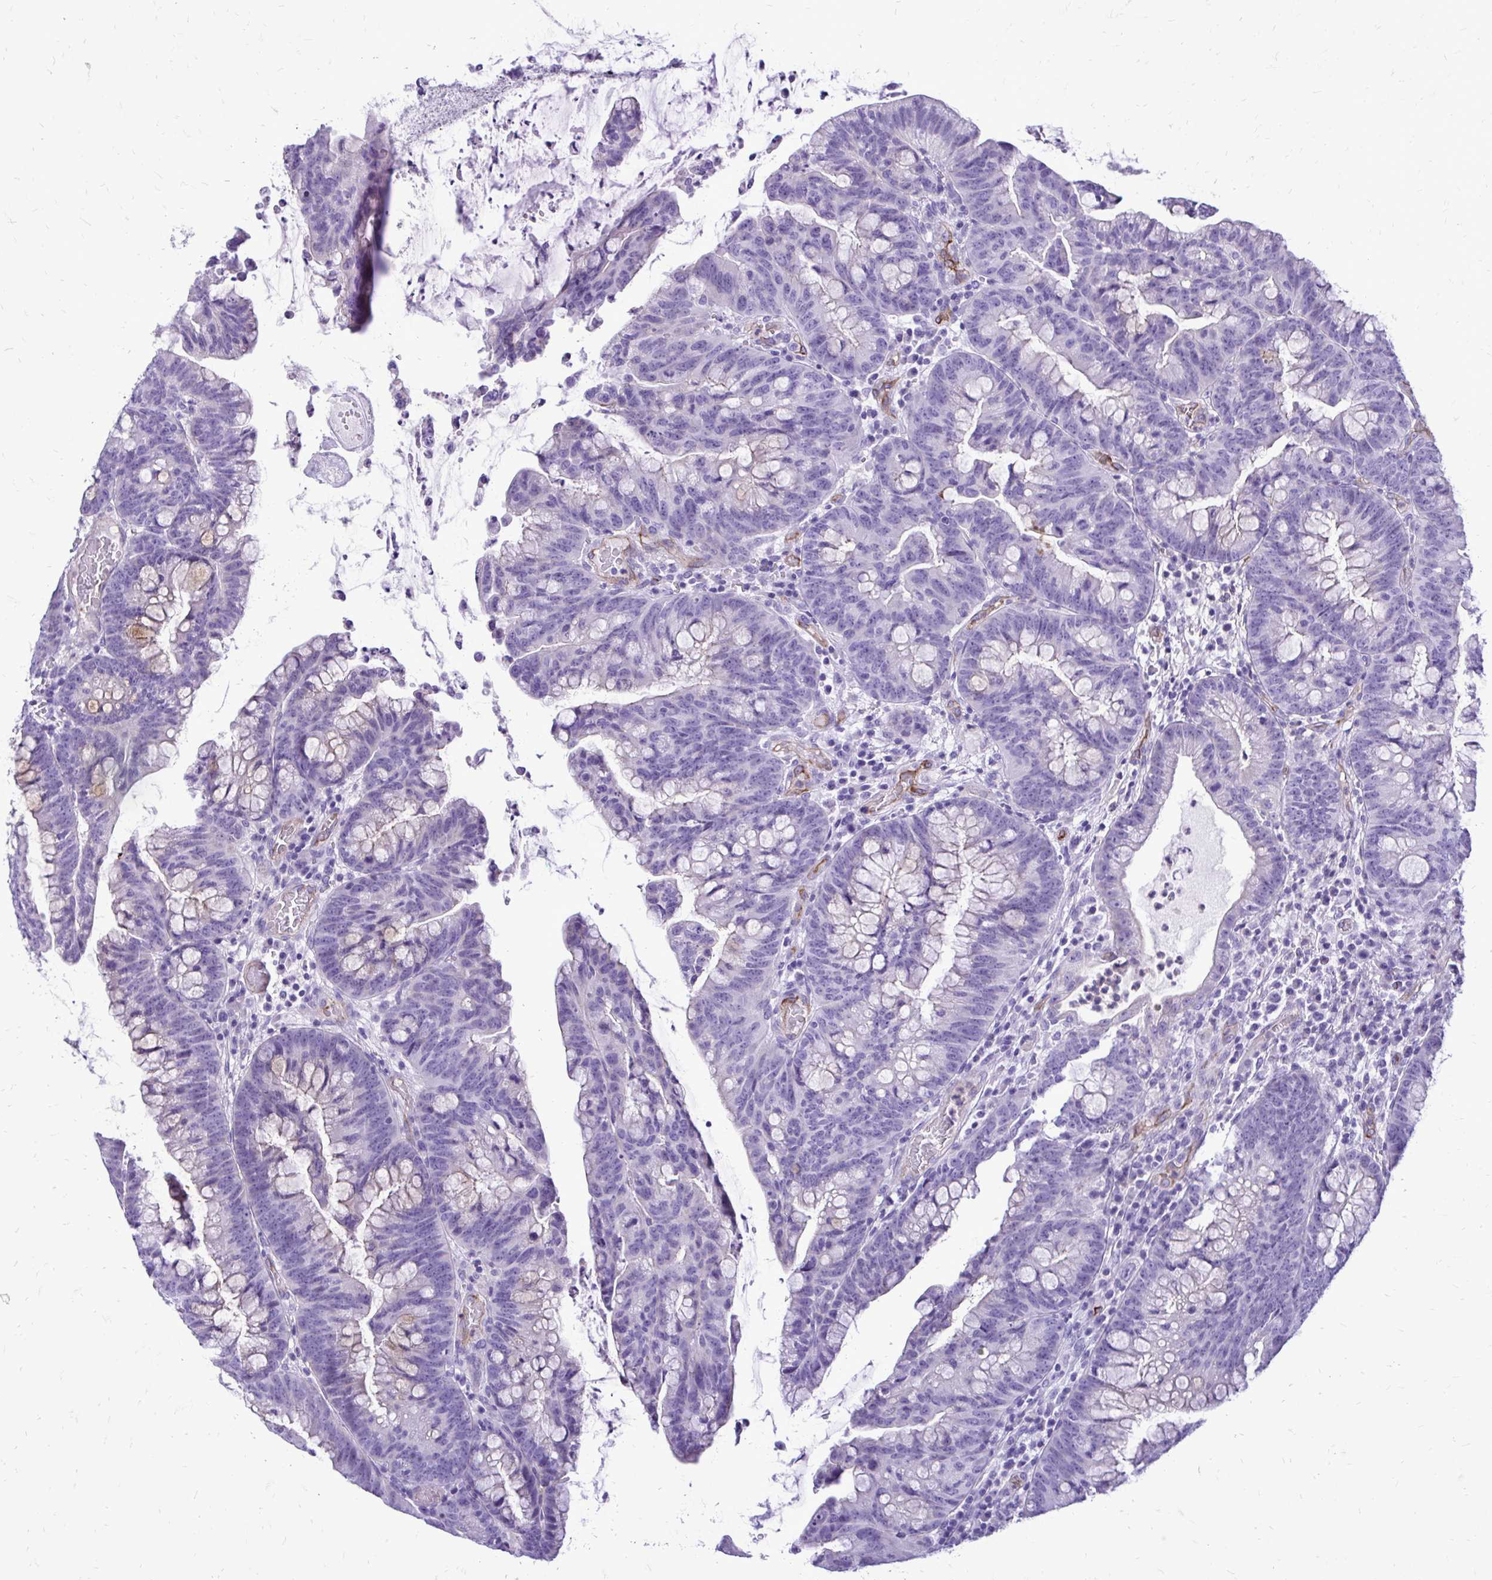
{"staining": {"intensity": "negative", "quantity": "none", "location": "none"}, "tissue": "colorectal cancer", "cell_type": "Tumor cells", "image_type": "cancer", "snomed": [{"axis": "morphology", "description": "Adenocarcinoma, NOS"}, {"axis": "topography", "description": "Colon"}], "caption": "The immunohistochemistry histopathology image has no significant positivity in tumor cells of colorectal cancer (adenocarcinoma) tissue. (DAB IHC, high magnification).", "gene": "PELI3", "patient": {"sex": "male", "age": 62}}